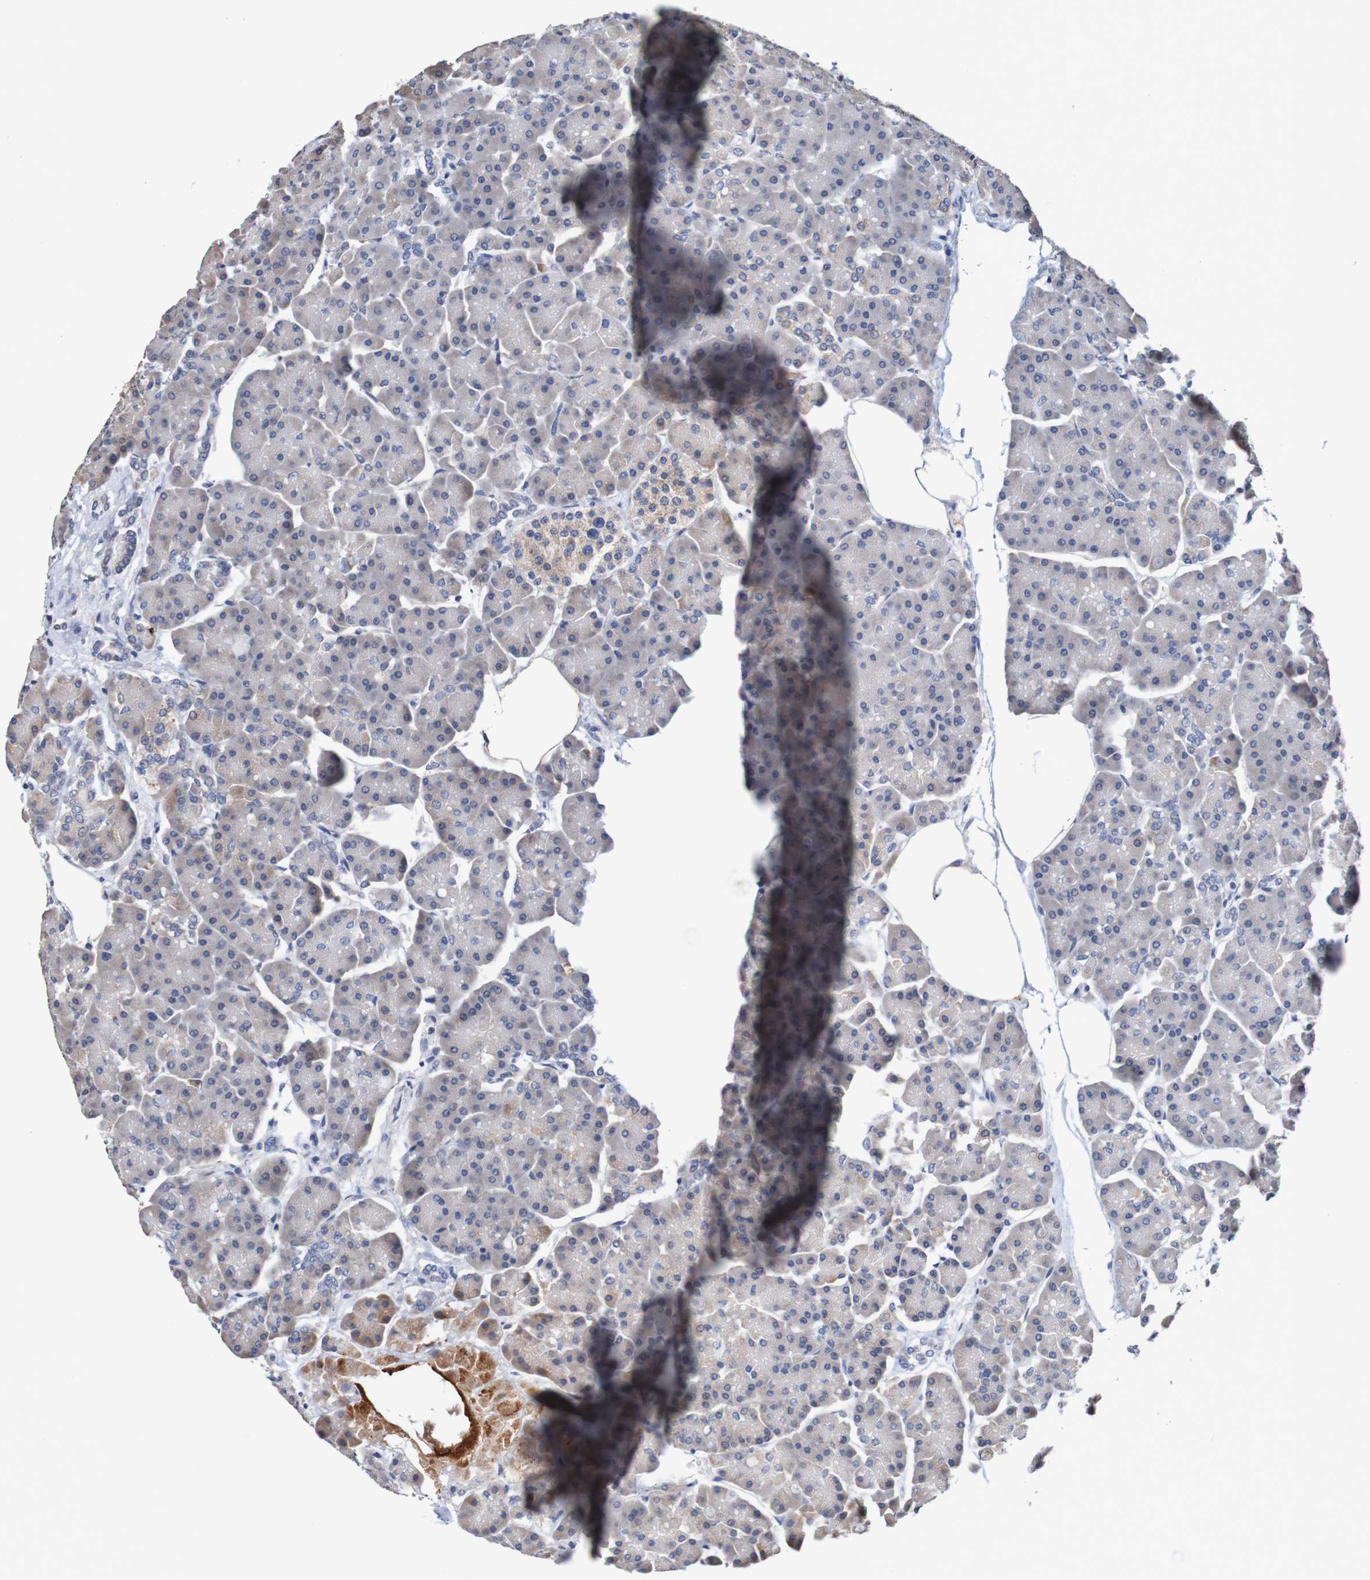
{"staining": {"intensity": "moderate", "quantity": "<25%", "location": "cytoplasmic/membranous"}, "tissue": "pancreas", "cell_type": "Exocrine glandular cells", "image_type": "normal", "snomed": [{"axis": "morphology", "description": "Normal tissue, NOS"}, {"axis": "topography", "description": "Pancreas"}], "caption": "Immunohistochemistry (IHC) histopathology image of normal pancreas: human pancreas stained using IHC displays low levels of moderate protein expression localized specifically in the cytoplasmic/membranous of exocrine glandular cells, appearing as a cytoplasmic/membranous brown color.", "gene": "FIBP", "patient": {"sex": "female", "age": 70}}